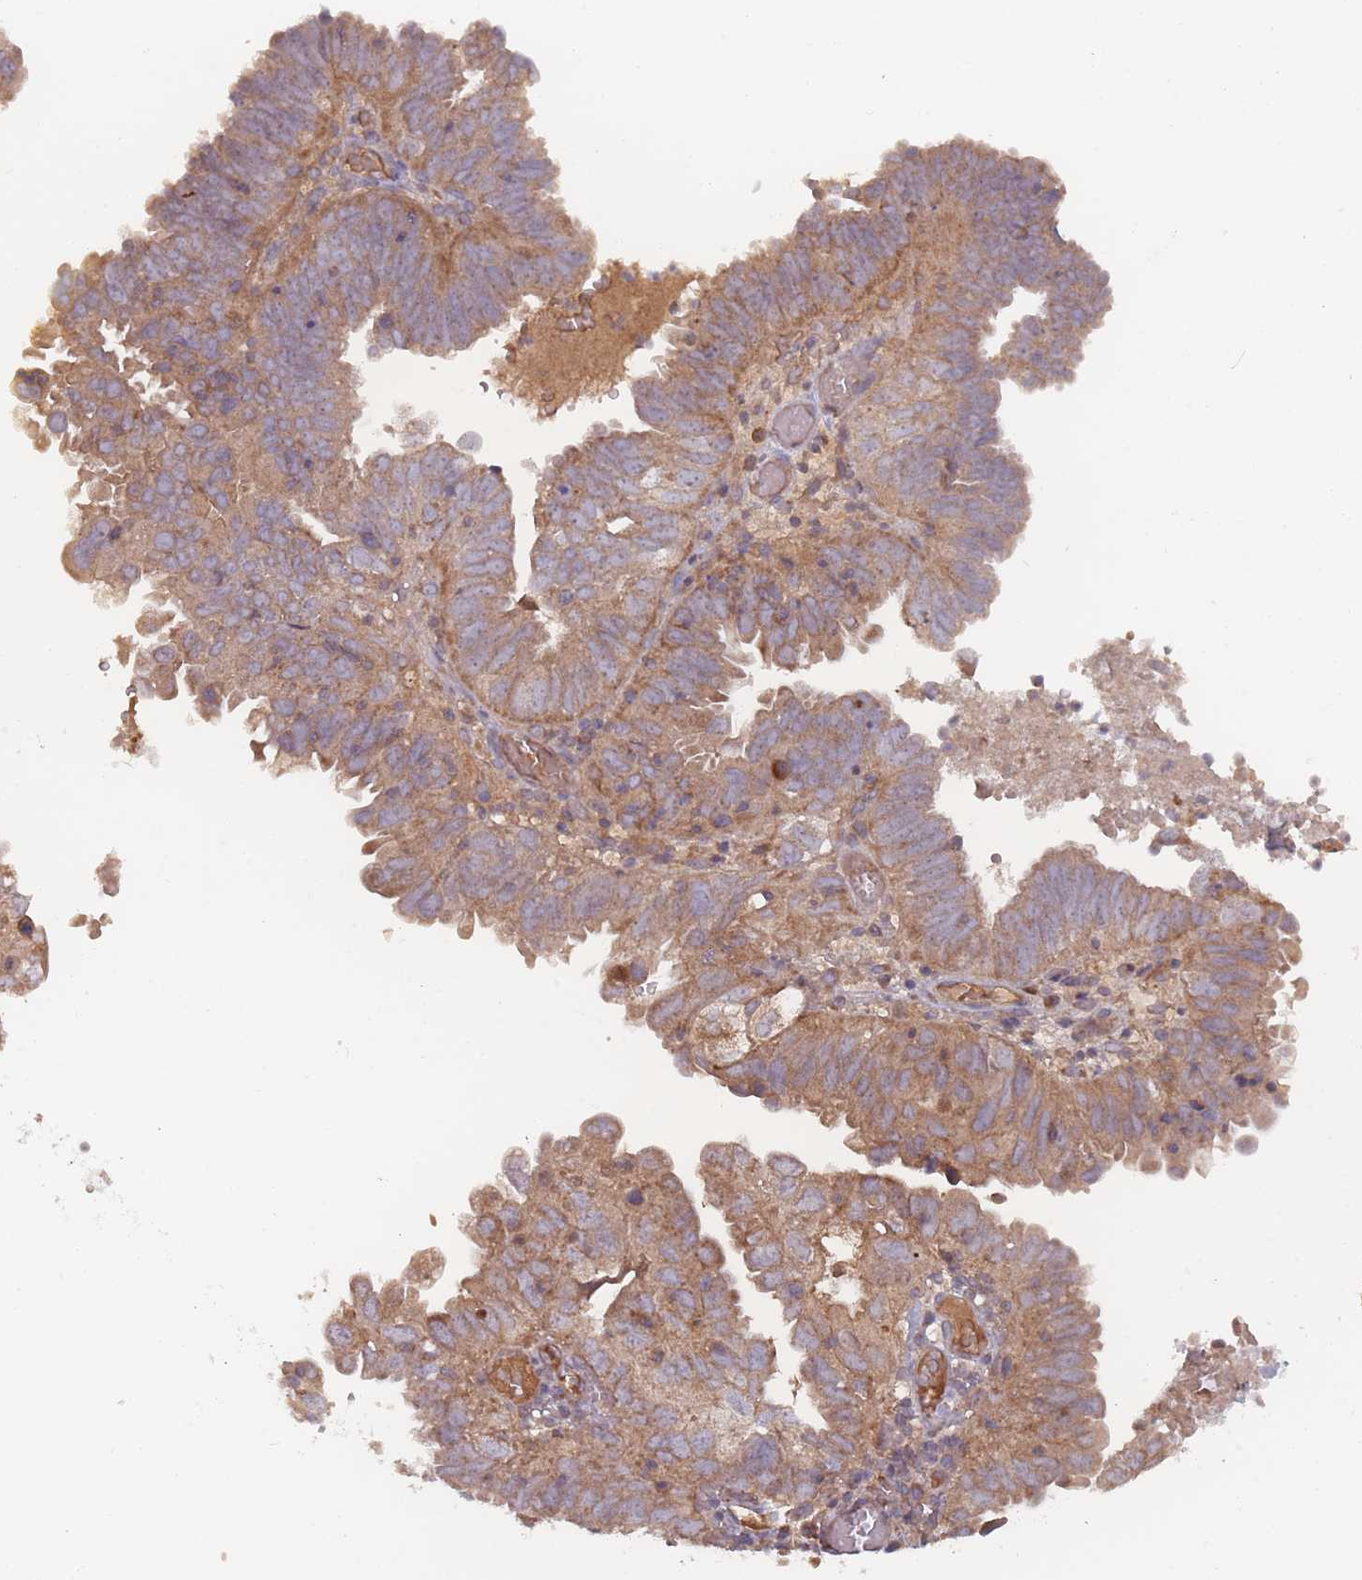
{"staining": {"intensity": "moderate", "quantity": ">75%", "location": "cytoplasmic/membranous"}, "tissue": "endometrial cancer", "cell_type": "Tumor cells", "image_type": "cancer", "snomed": [{"axis": "morphology", "description": "Adenocarcinoma, NOS"}, {"axis": "topography", "description": "Uterus"}], "caption": "Immunohistochemical staining of endometrial cancer shows medium levels of moderate cytoplasmic/membranous protein staining in about >75% of tumor cells.", "gene": "ATP5MG", "patient": {"sex": "female", "age": 77}}